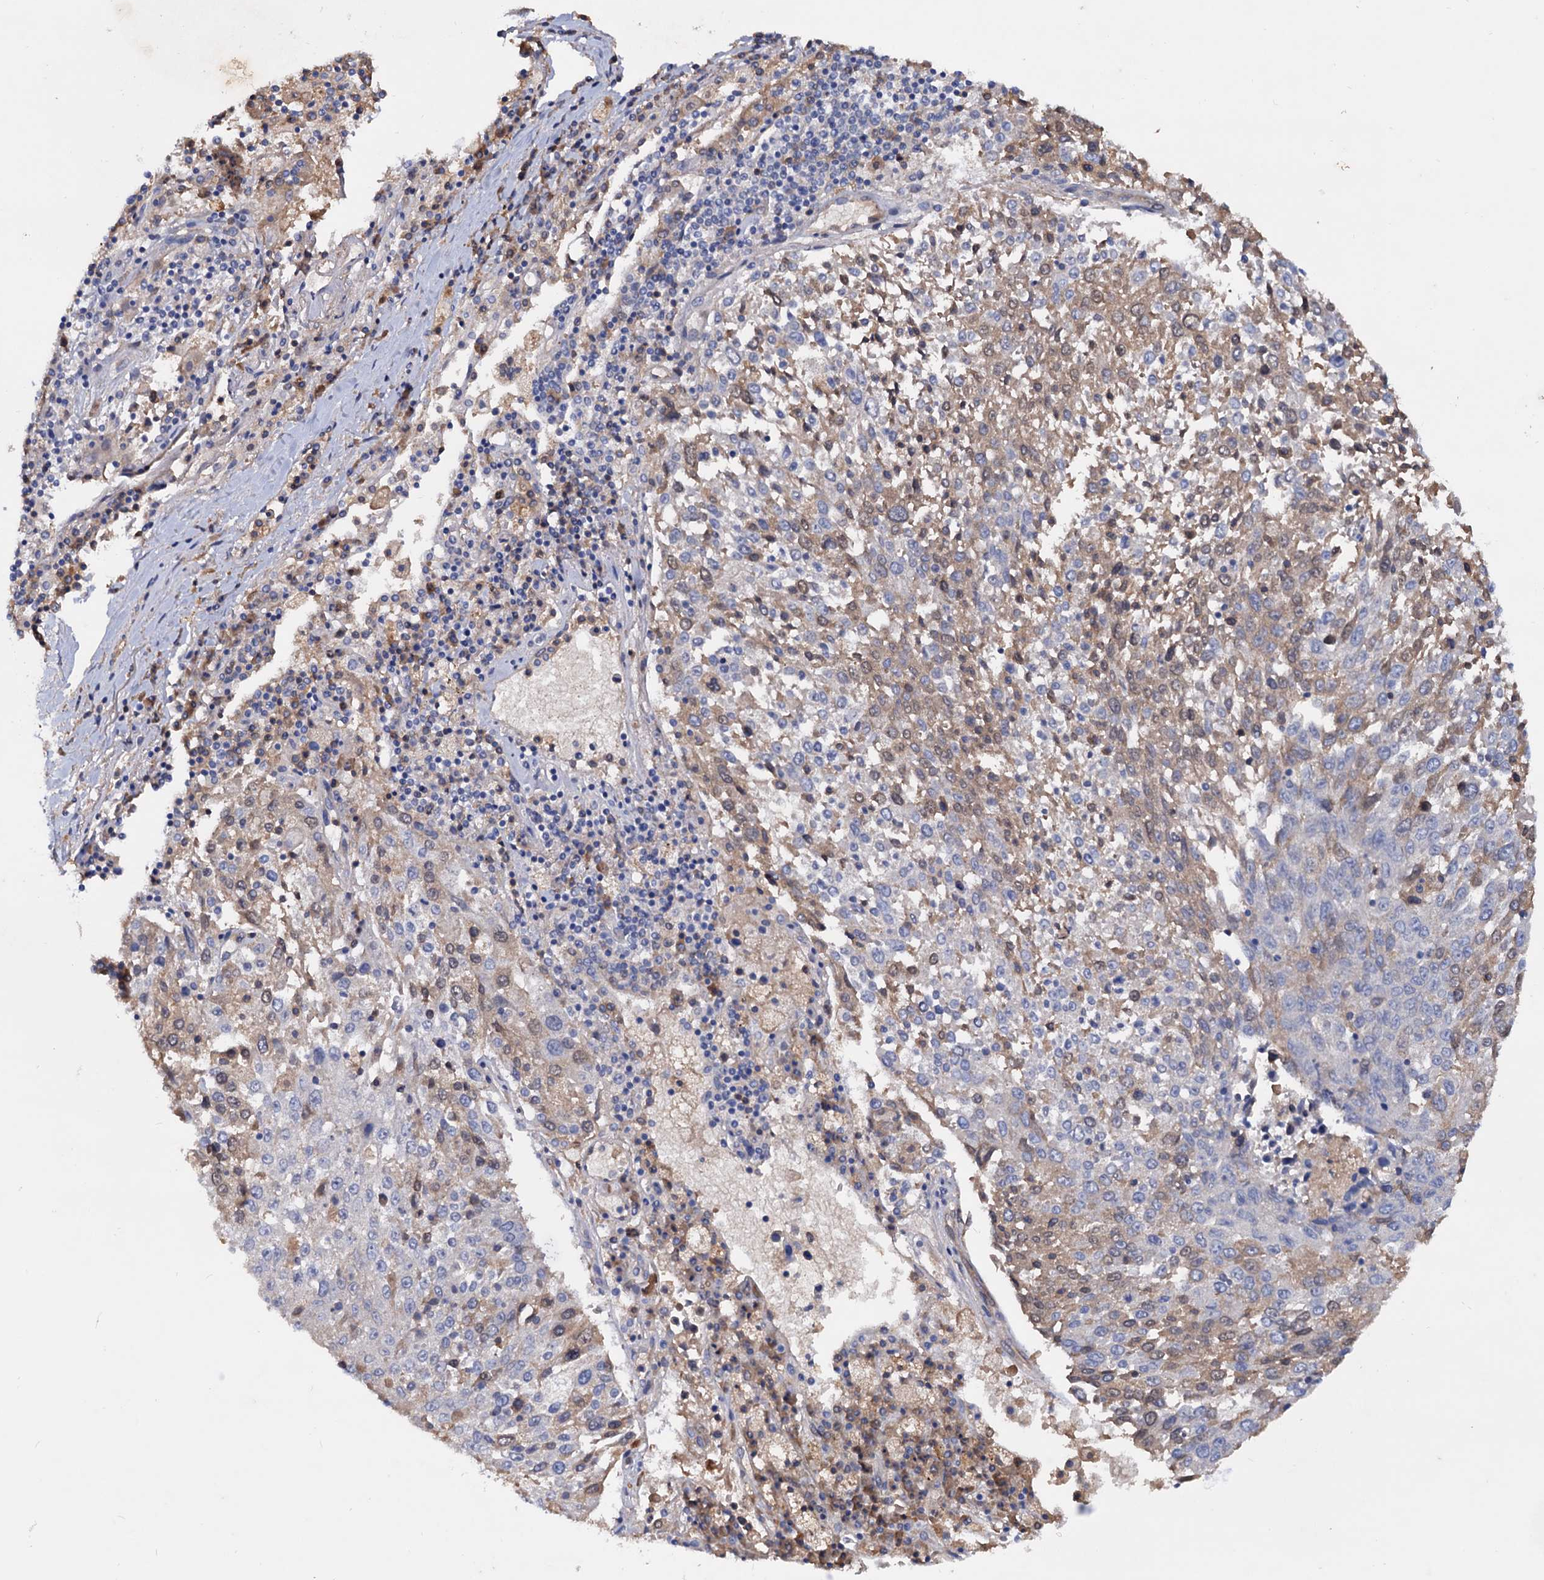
{"staining": {"intensity": "weak", "quantity": "25%-75%", "location": "cytoplasmic/membranous,nuclear"}, "tissue": "lung cancer", "cell_type": "Tumor cells", "image_type": "cancer", "snomed": [{"axis": "morphology", "description": "Squamous cell carcinoma, NOS"}, {"axis": "topography", "description": "Lung"}], "caption": "Lung cancer tissue reveals weak cytoplasmic/membranous and nuclear positivity in approximately 25%-75% of tumor cells (IHC, brightfield microscopy, high magnification).", "gene": "NPAS4", "patient": {"sex": "male", "age": 65}}